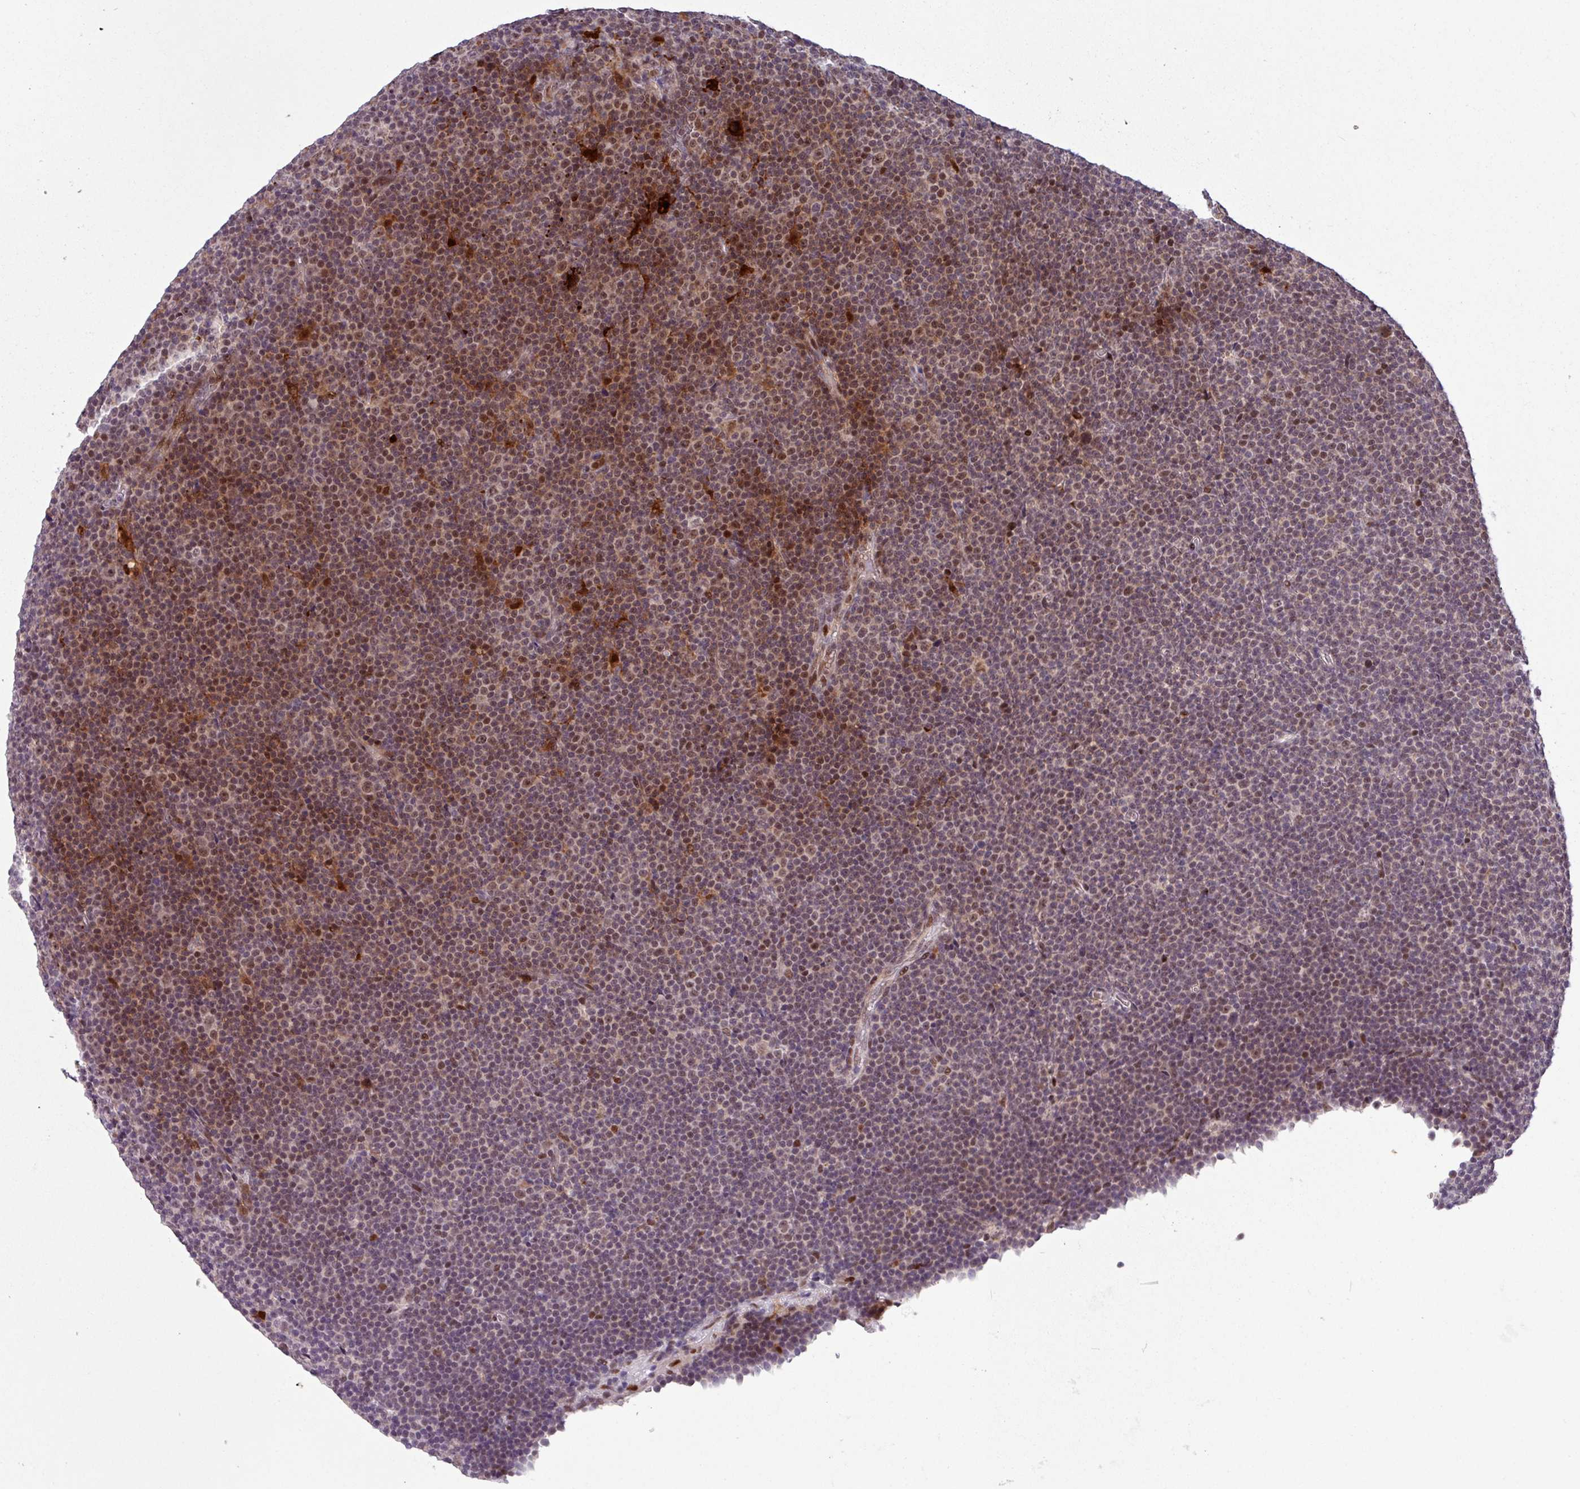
{"staining": {"intensity": "moderate", "quantity": "25%-75%", "location": "nuclear"}, "tissue": "lymphoma", "cell_type": "Tumor cells", "image_type": "cancer", "snomed": [{"axis": "morphology", "description": "Malignant lymphoma, non-Hodgkin's type, Low grade"}, {"axis": "topography", "description": "Lymph node"}], "caption": "DAB (3,3'-diaminobenzidine) immunohistochemical staining of malignant lymphoma, non-Hodgkin's type (low-grade) reveals moderate nuclear protein expression in about 25%-75% of tumor cells.", "gene": "BRD3", "patient": {"sex": "female", "age": 67}}